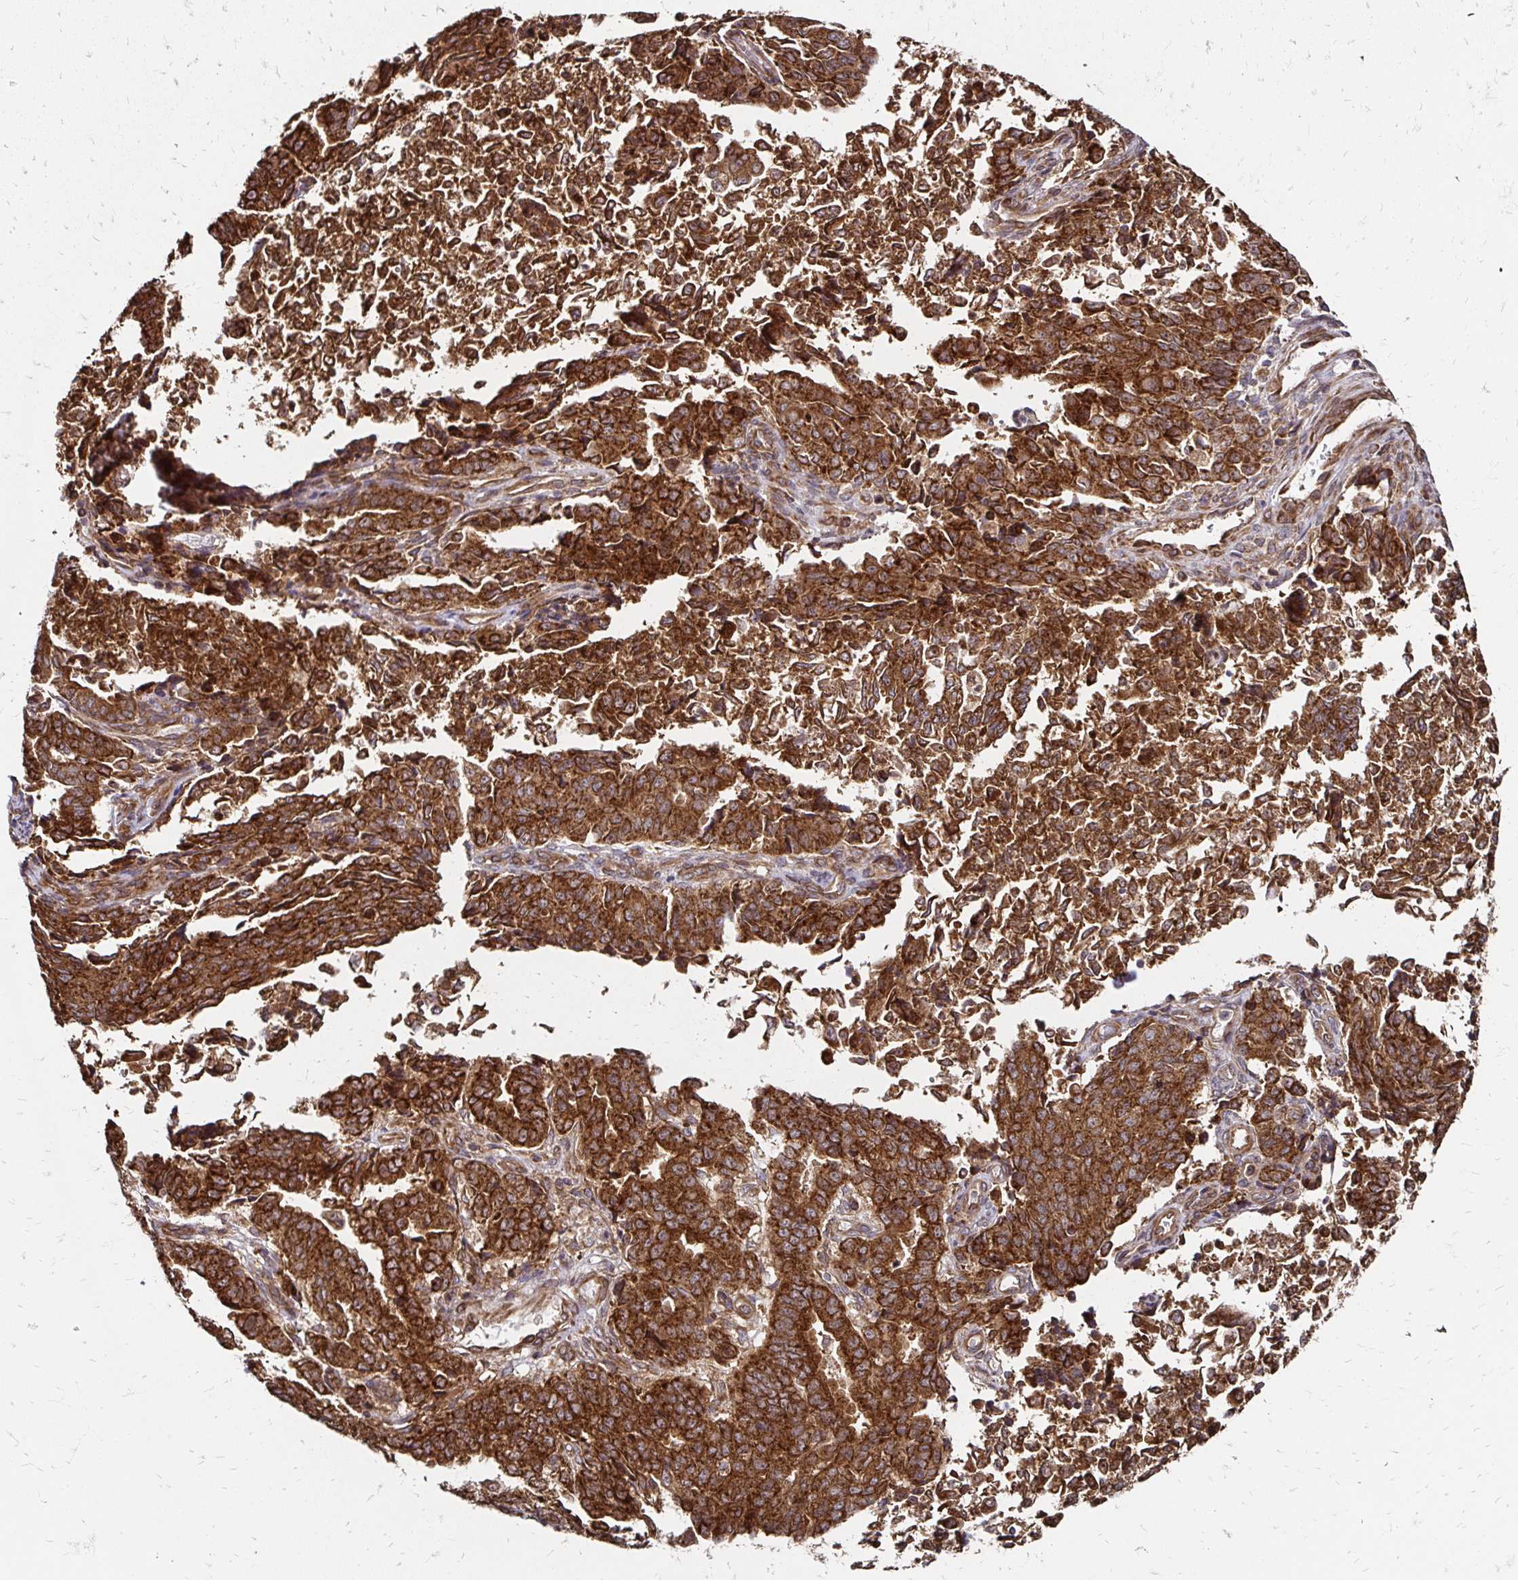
{"staining": {"intensity": "strong", "quantity": ">75%", "location": "cytoplasmic/membranous"}, "tissue": "endometrial cancer", "cell_type": "Tumor cells", "image_type": "cancer", "snomed": [{"axis": "morphology", "description": "Adenocarcinoma, NOS"}, {"axis": "topography", "description": "Endometrium"}], "caption": "Tumor cells reveal high levels of strong cytoplasmic/membranous positivity in about >75% of cells in human endometrial cancer (adenocarcinoma).", "gene": "ZW10", "patient": {"sex": "female", "age": 50}}